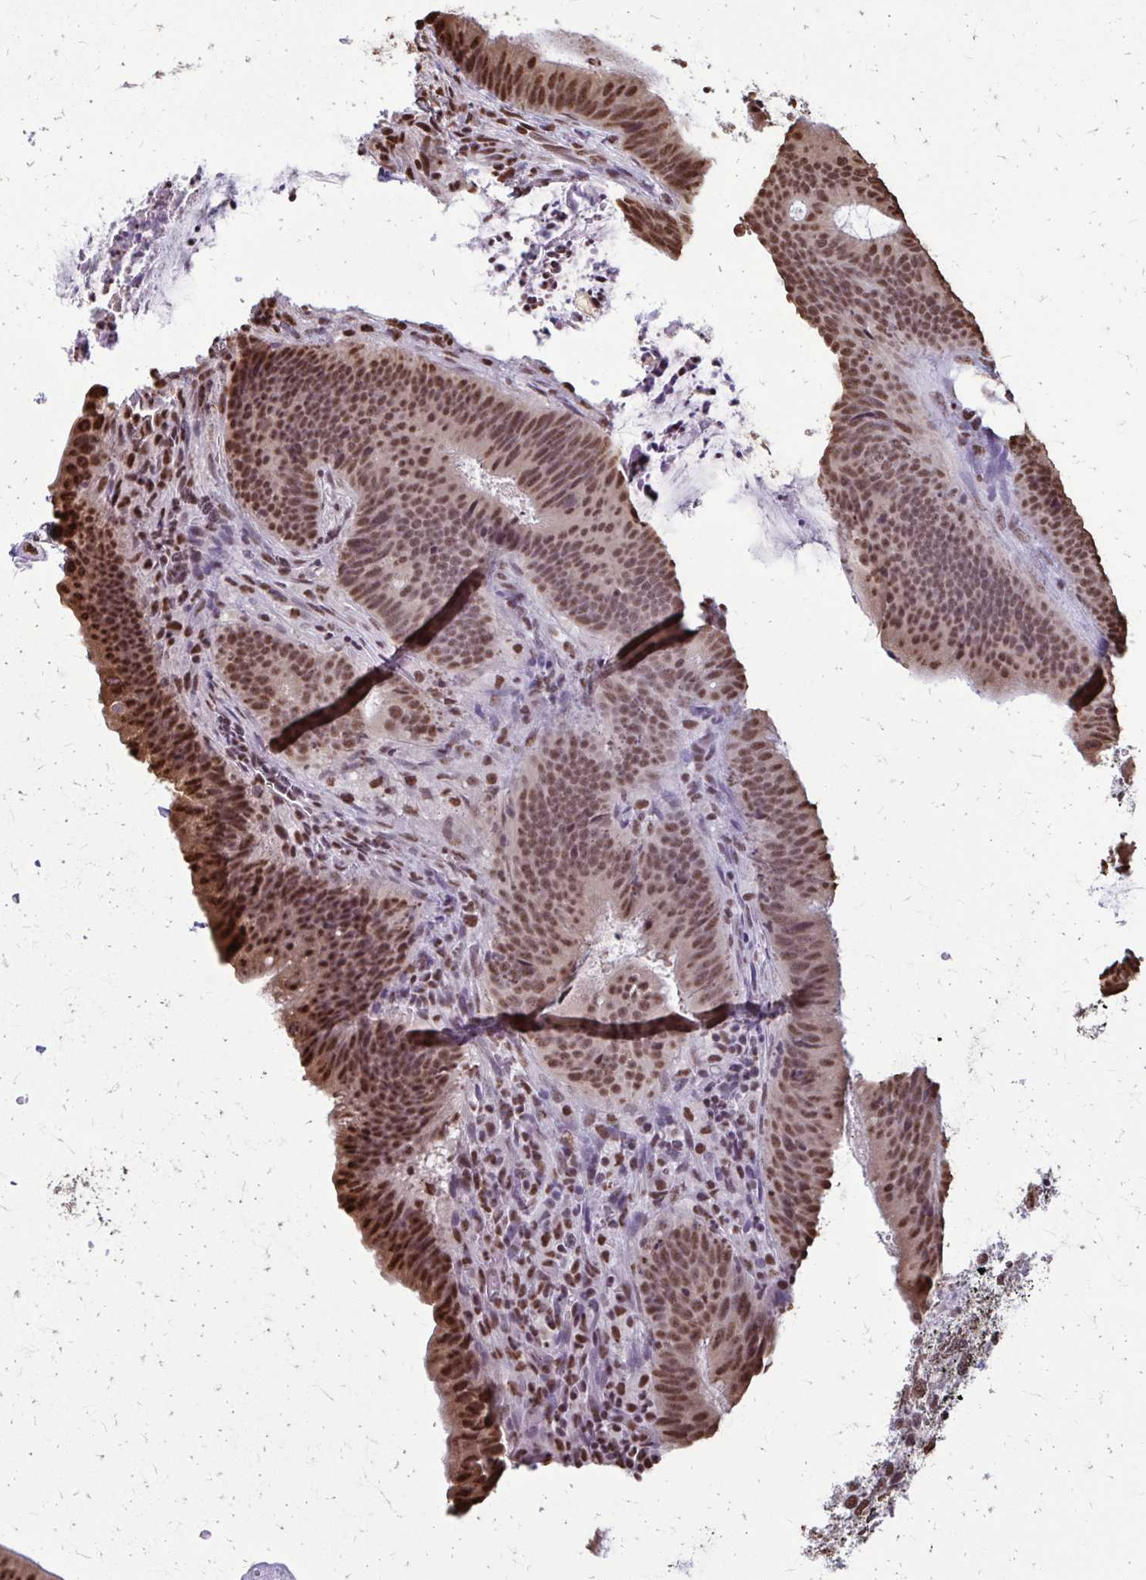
{"staining": {"intensity": "moderate", "quantity": ">75%", "location": "nuclear"}, "tissue": "colorectal cancer", "cell_type": "Tumor cells", "image_type": "cancer", "snomed": [{"axis": "morphology", "description": "Adenocarcinoma, NOS"}, {"axis": "topography", "description": "Colon"}], "caption": "Adenocarcinoma (colorectal) stained for a protein reveals moderate nuclear positivity in tumor cells.", "gene": "SNRPA", "patient": {"sex": "female", "age": 43}}